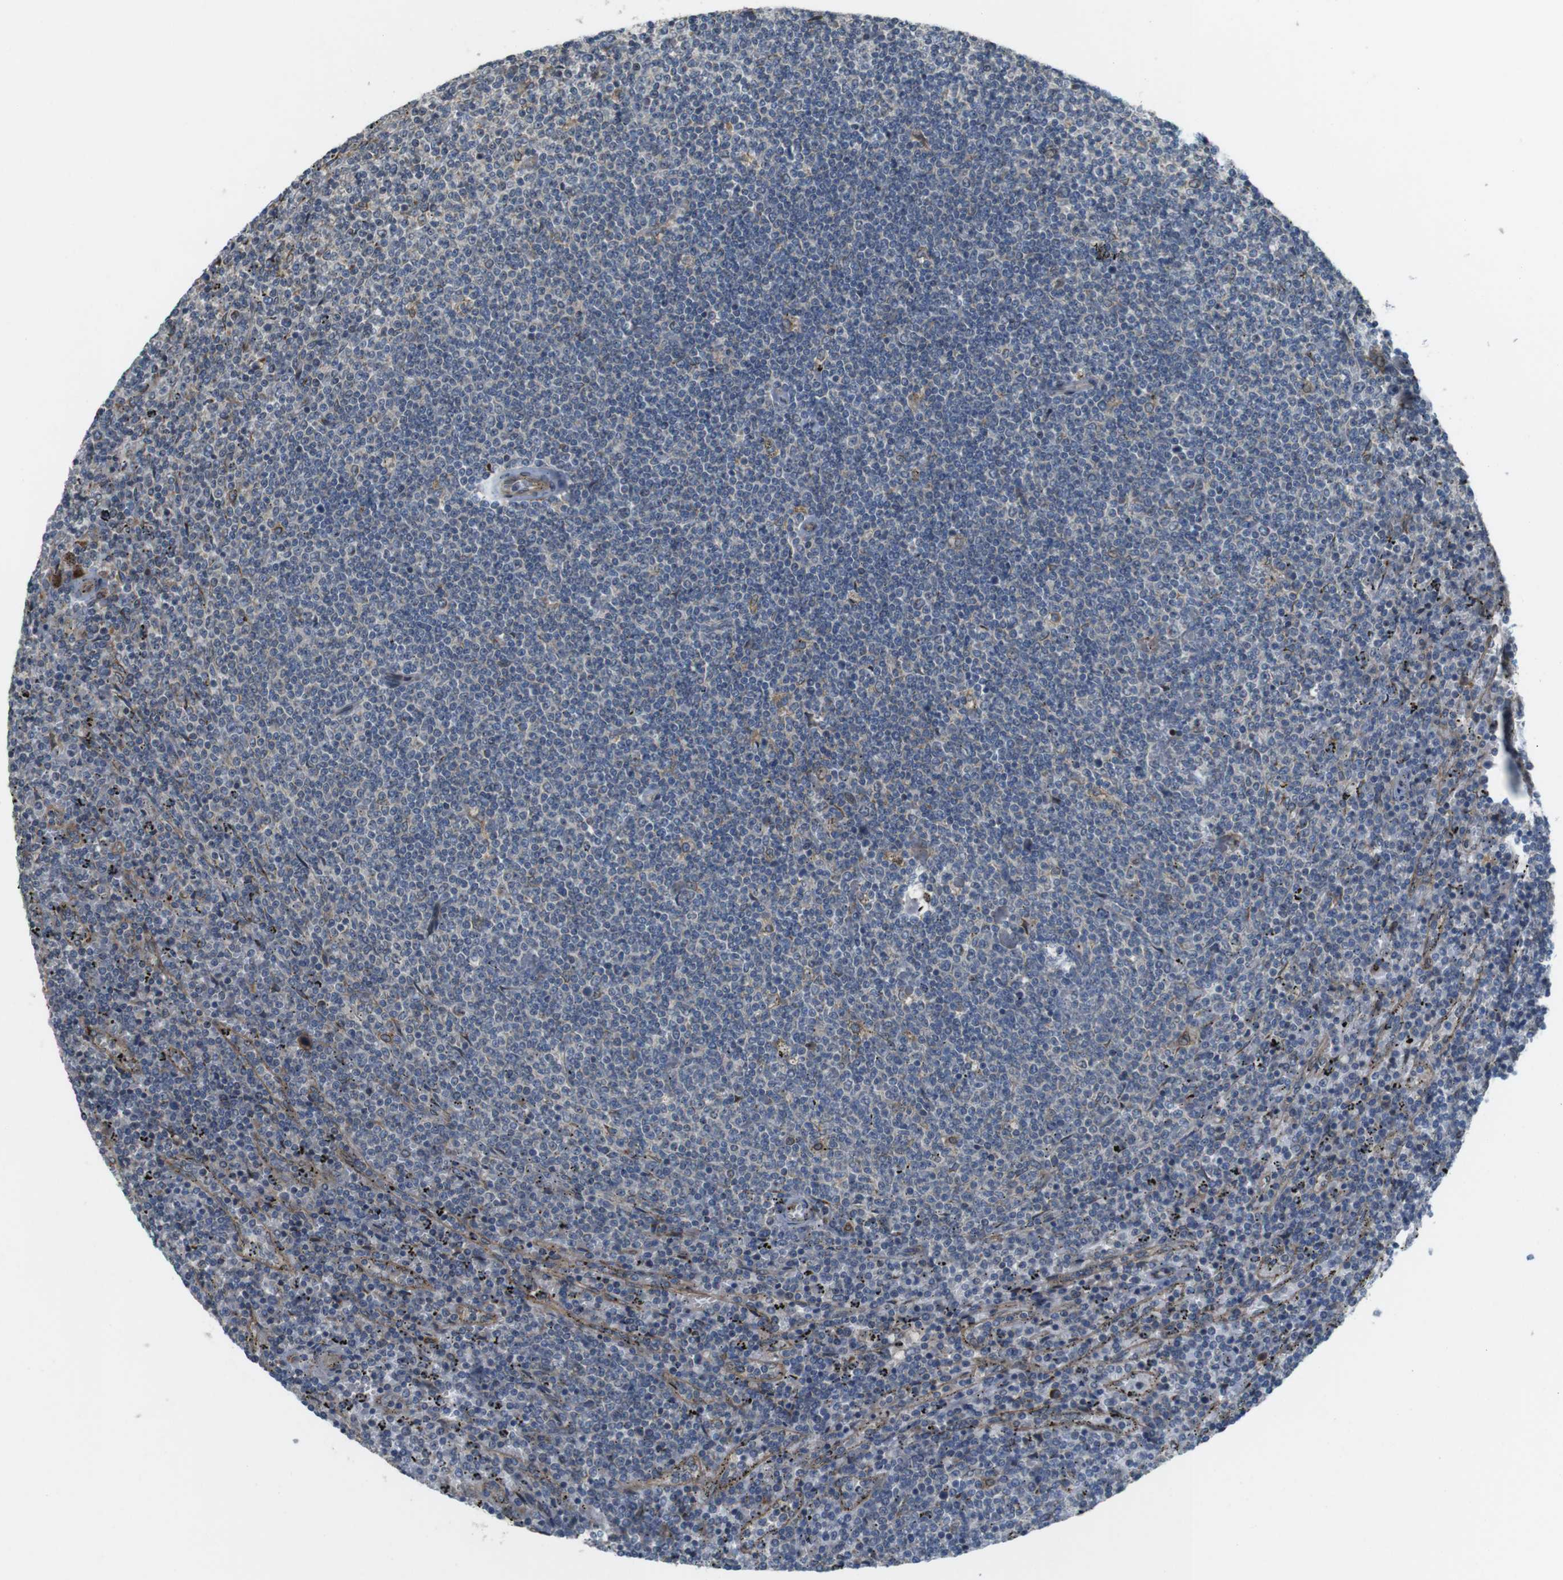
{"staining": {"intensity": "negative", "quantity": "none", "location": "none"}, "tissue": "lymphoma", "cell_type": "Tumor cells", "image_type": "cancer", "snomed": [{"axis": "morphology", "description": "Malignant lymphoma, non-Hodgkin's type, Low grade"}, {"axis": "topography", "description": "Spleen"}], "caption": "There is no significant expression in tumor cells of lymphoma.", "gene": "TMEM143", "patient": {"sex": "female", "age": 50}}